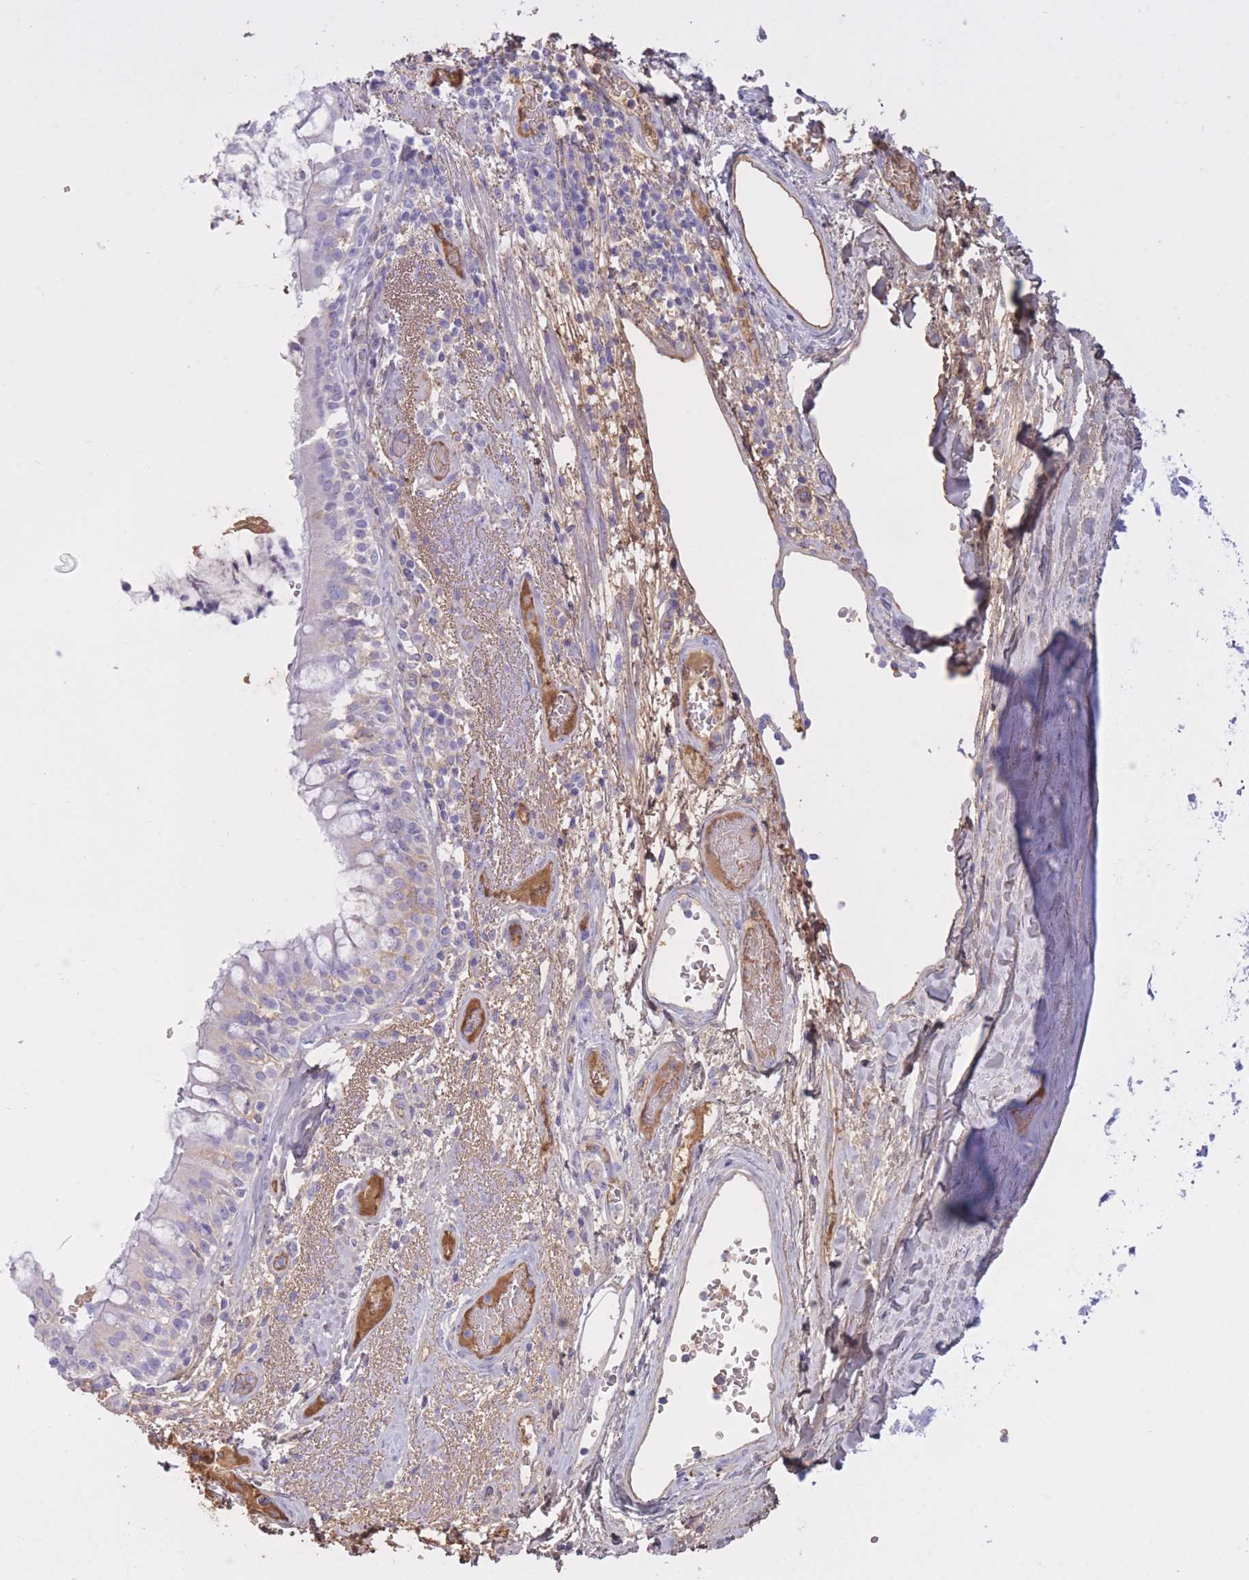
{"staining": {"intensity": "negative", "quantity": "none", "location": "none"}, "tissue": "bronchus", "cell_type": "Respiratory epithelial cells", "image_type": "normal", "snomed": [{"axis": "morphology", "description": "Normal tissue, NOS"}, {"axis": "topography", "description": "Cartilage tissue"}, {"axis": "topography", "description": "Bronchus"}], "caption": "There is no significant expression in respiratory epithelial cells of bronchus.", "gene": "AP3S1", "patient": {"sex": "male", "age": 63}}